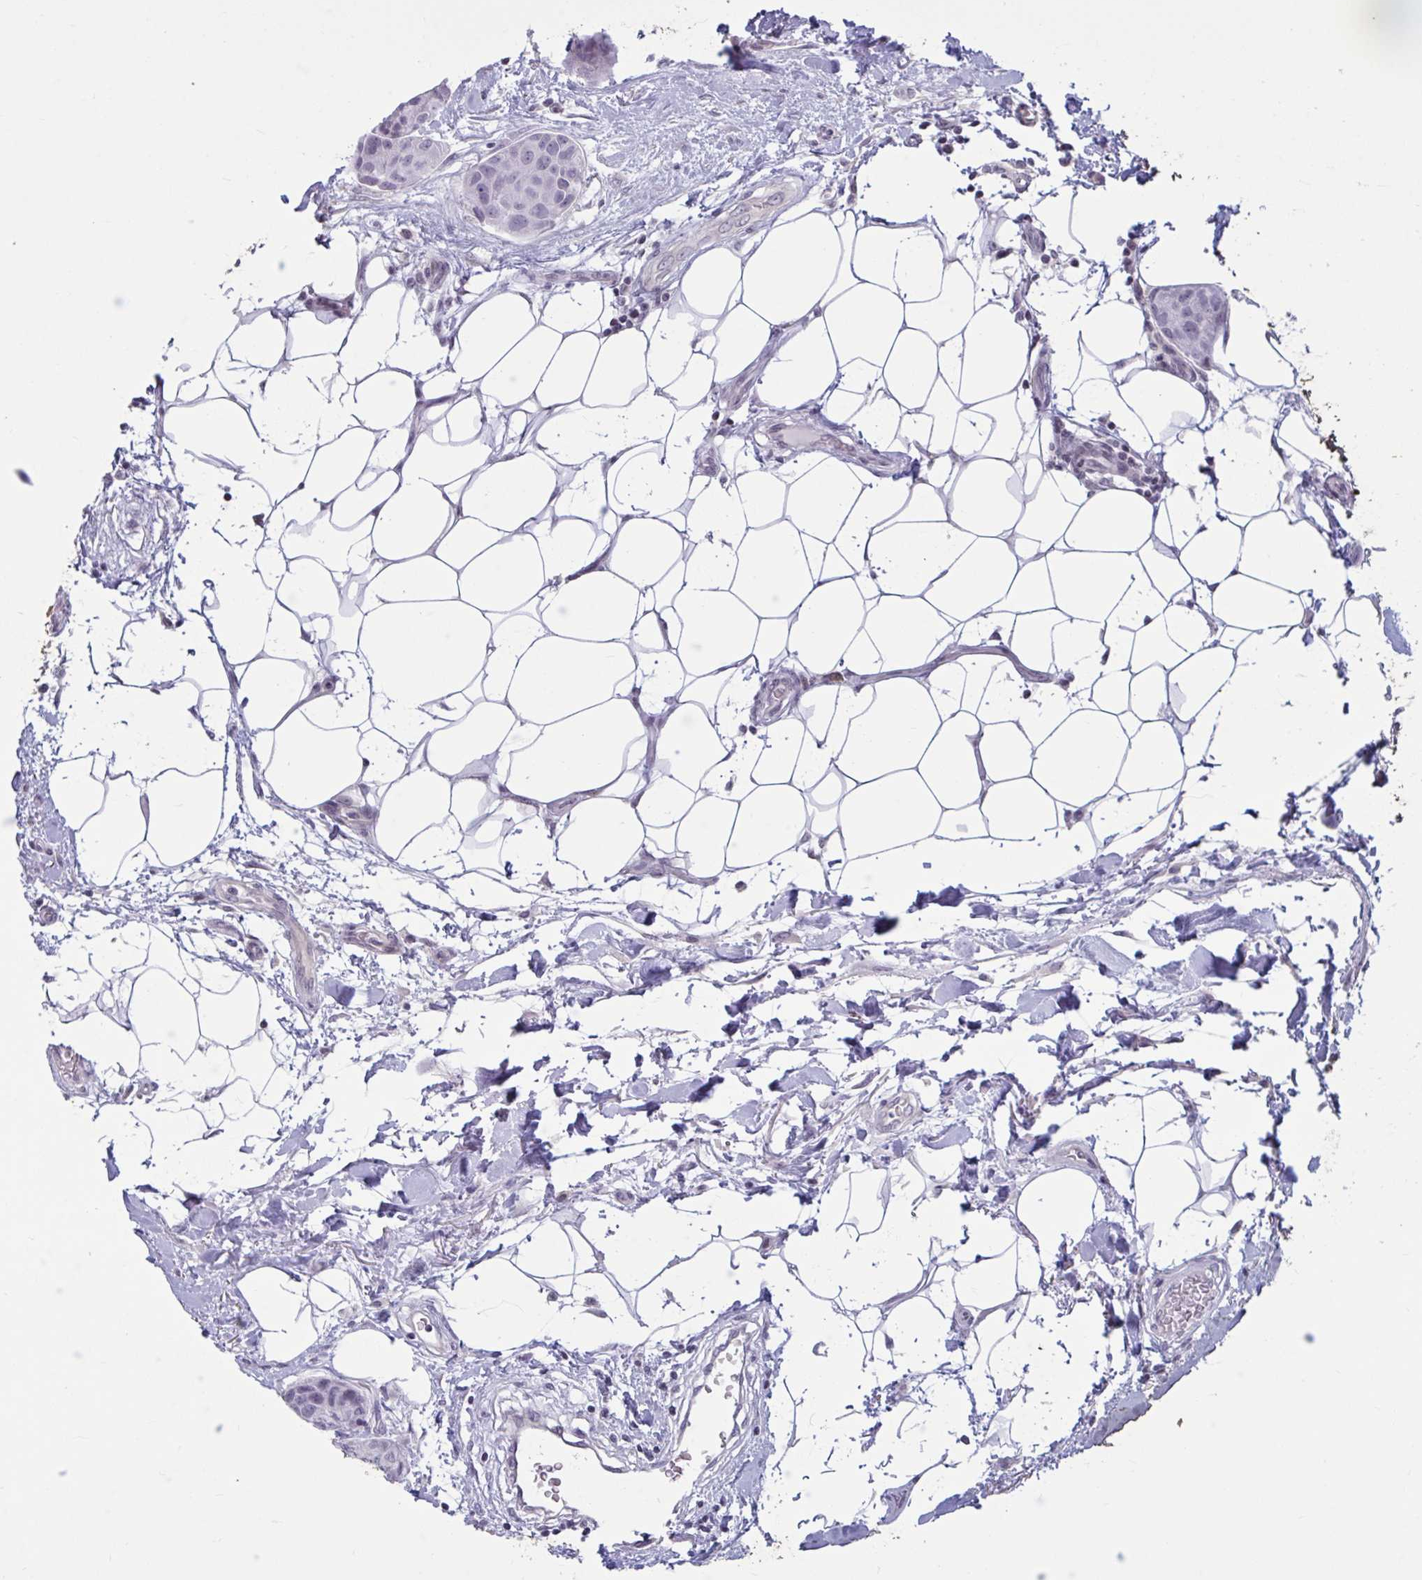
{"staining": {"intensity": "negative", "quantity": "none", "location": "none"}, "tissue": "breast cancer", "cell_type": "Tumor cells", "image_type": "cancer", "snomed": [{"axis": "morphology", "description": "Duct carcinoma"}, {"axis": "topography", "description": "Breast"}, {"axis": "topography", "description": "Lymph node"}], "caption": "This is an immunohistochemistry (IHC) photomicrograph of human breast cancer. There is no expression in tumor cells.", "gene": "TBC1D4", "patient": {"sex": "female", "age": 80}}